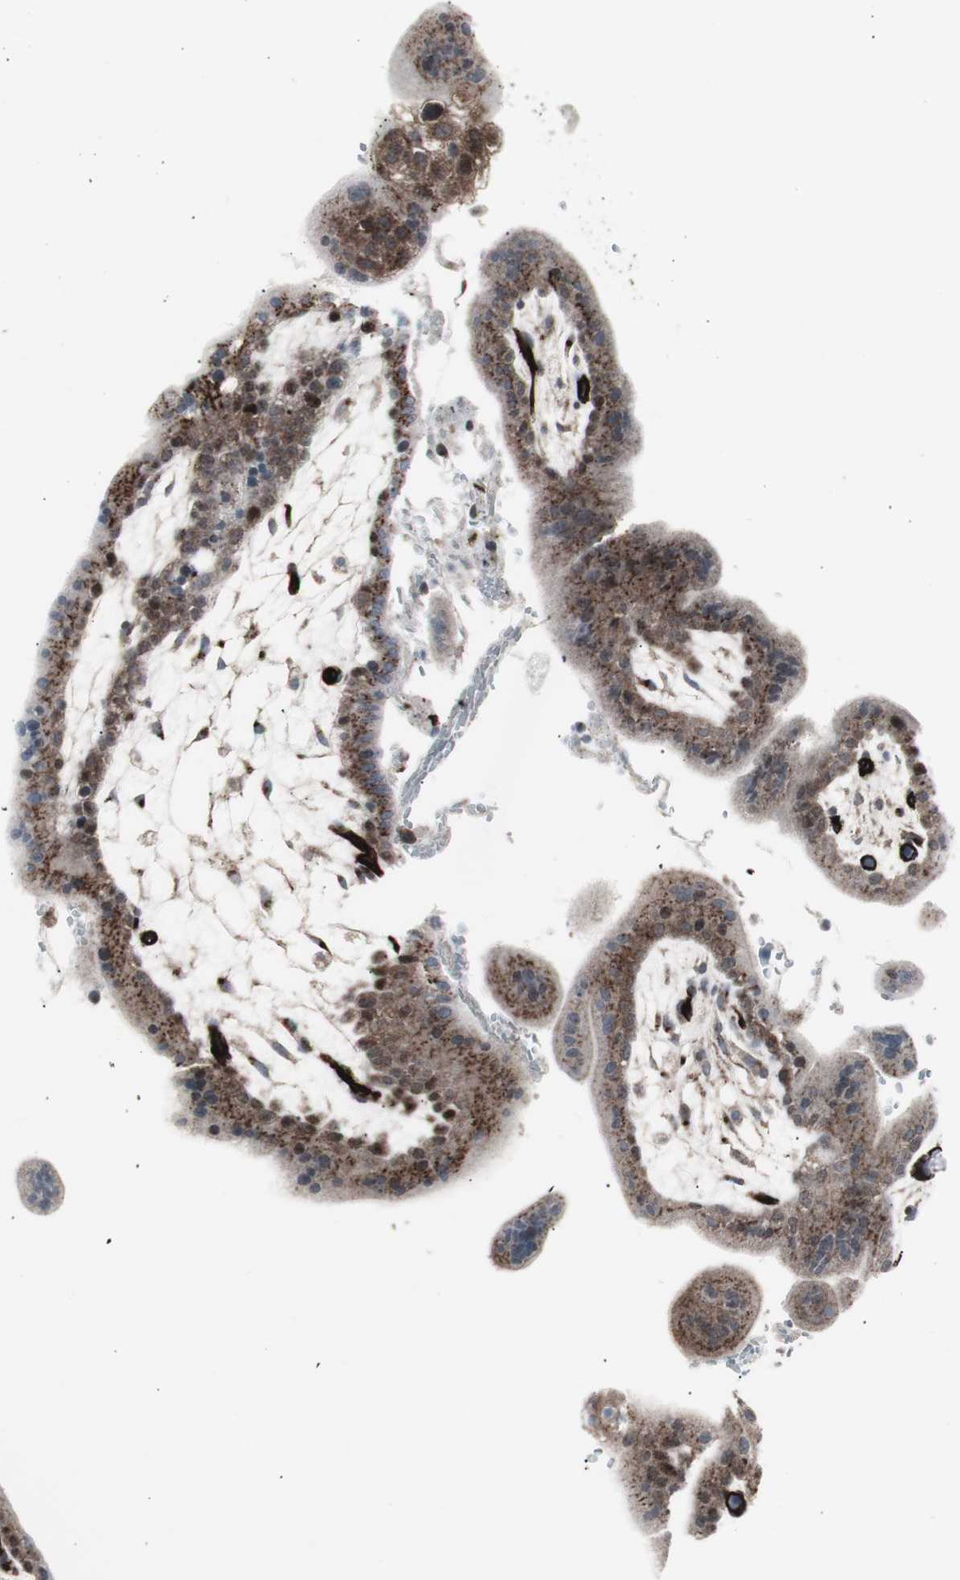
{"staining": {"intensity": "moderate", "quantity": "25%-75%", "location": "cytoplasmic/membranous,nuclear"}, "tissue": "placenta", "cell_type": "Decidual cells", "image_type": "normal", "snomed": [{"axis": "morphology", "description": "Normal tissue, NOS"}, {"axis": "topography", "description": "Placenta"}], "caption": "A medium amount of moderate cytoplasmic/membranous,nuclear positivity is seen in approximately 25%-75% of decidual cells in normal placenta. The staining was performed using DAB (3,3'-diaminobenzidine) to visualize the protein expression in brown, while the nuclei were stained in blue with hematoxylin (Magnification: 20x).", "gene": "PDGFA", "patient": {"sex": "female", "age": 35}}